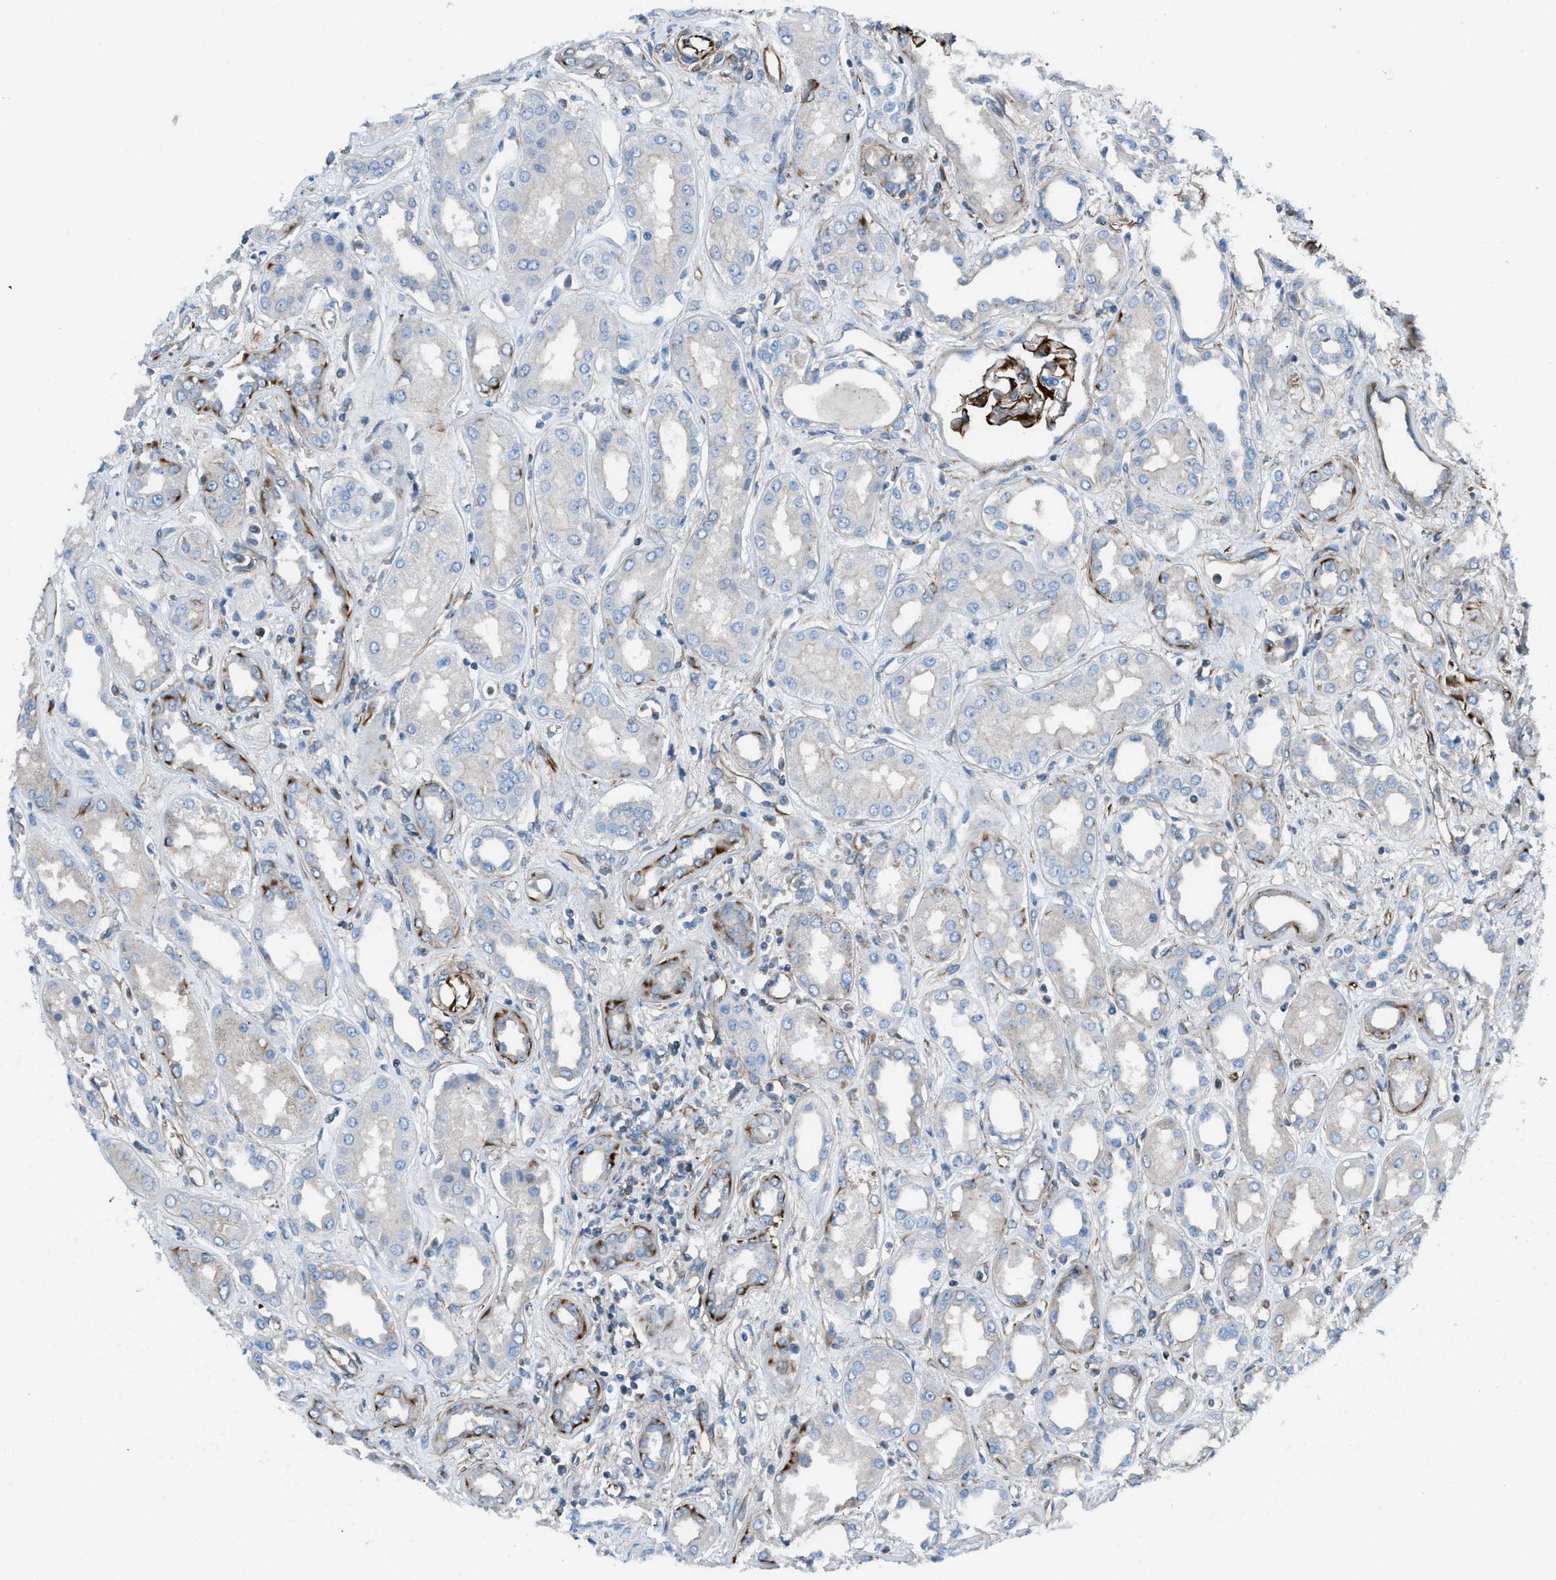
{"staining": {"intensity": "strong", "quantity": ">75%", "location": "cytoplasmic/membranous"}, "tissue": "kidney", "cell_type": "Cells in glomeruli", "image_type": "normal", "snomed": [{"axis": "morphology", "description": "Normal tissue, NOS"}, {"axis": "topography", "description": "Kidney"}], "caption": "Immunohistochemistry photomicrograph of unremarkable kidney stained for a protein (brown), which reveals high levels of strong cytoplasmic/membranous positivity in approximately >75% of cells in glomeruli.", "gene": "CABP7", "patient": {"sex": "male", "age": 59}}